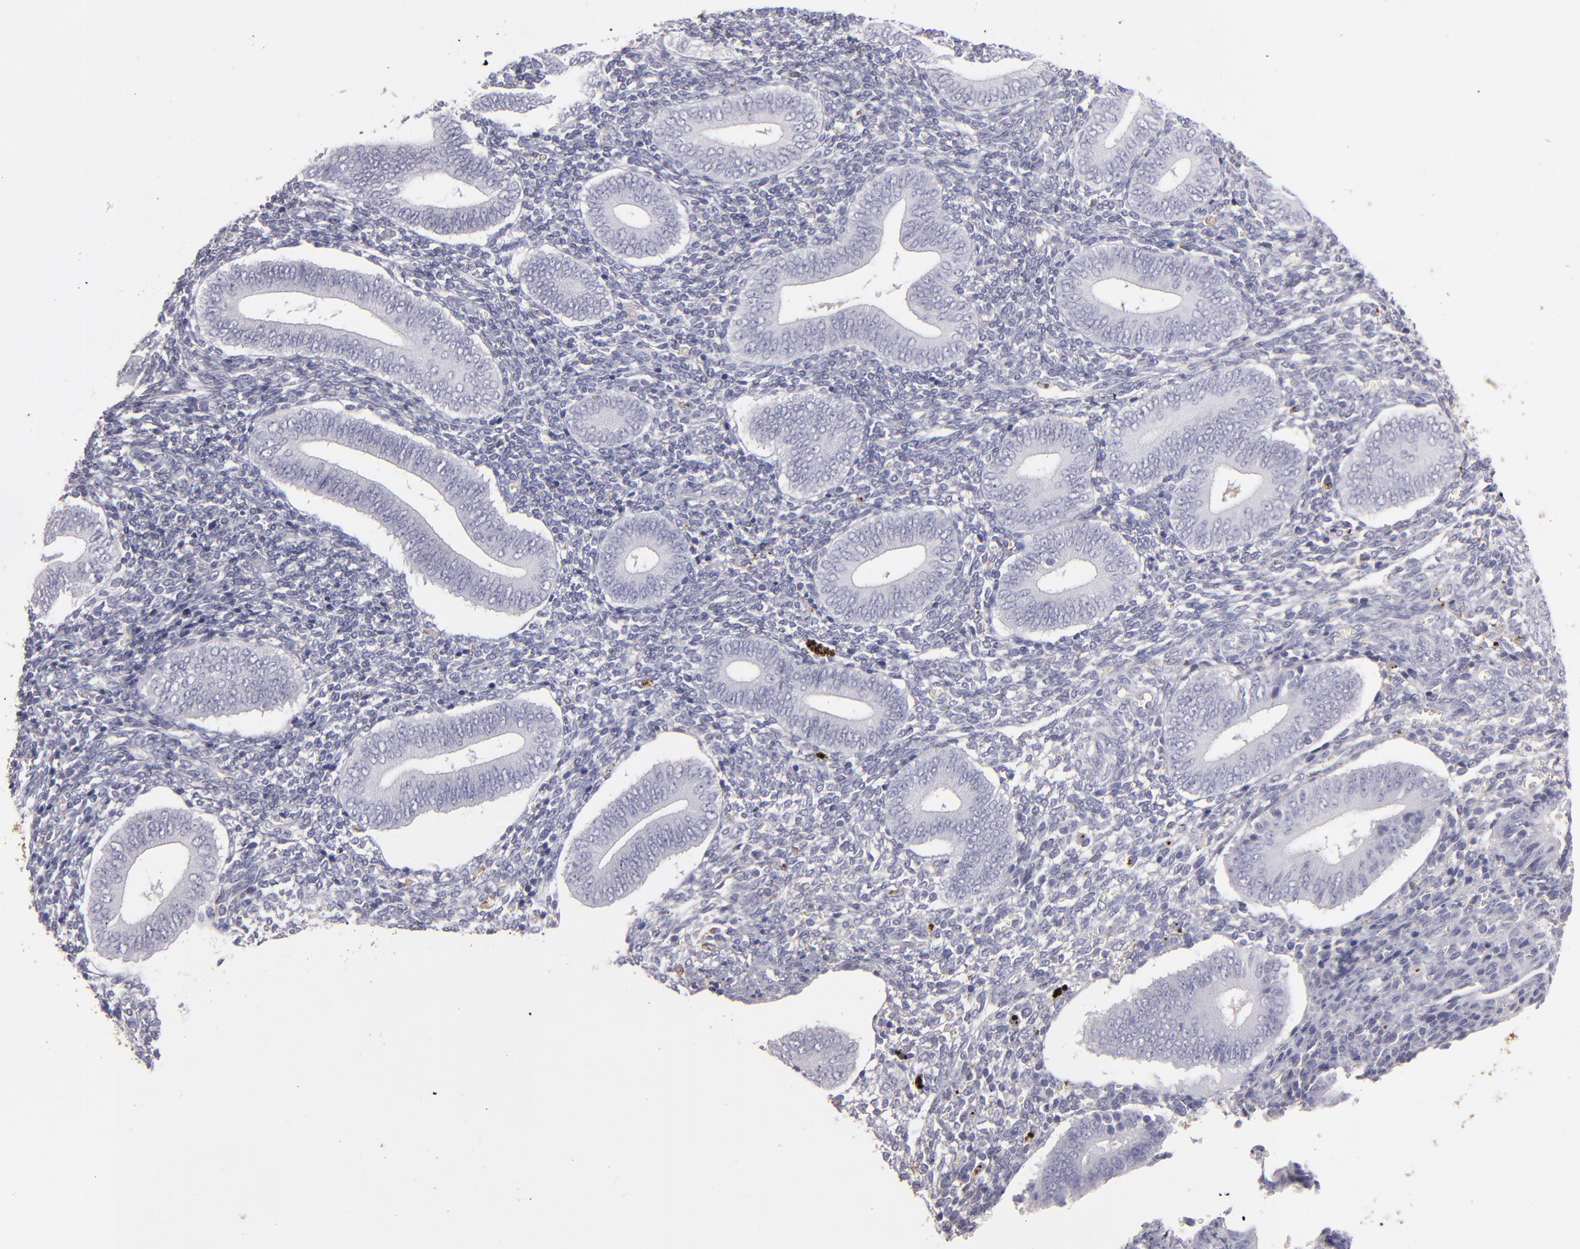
{"staining": {"intensity": "weak", "quantity": "<25%", "location": "cytoplasmic/membranous"}, "tissue": "endometrium", "cell_type": "Cells in endometrial stroma", "image_type": "normal", "snomed": [{"axis": "morphology", "description": "Normal tissue, NOS"}, {"axis": "topography", "description": "Uterus"}, {"axis": "topography", "description": "Endometrium"}], "caption": "This is a photomicrograph of immunohistochemistry staining of normal endometrium, which shows no expression in cells in endometrial stroma. The staining was performed using DAB (3,3'-diaminobenzidine) to visualize the protein expression in brown, while the nuclei were stained in blue with hematoxylin (Magnification: 20x).", "gene": "ABCC4", "patient": {"sex": "female", "age": 33}}